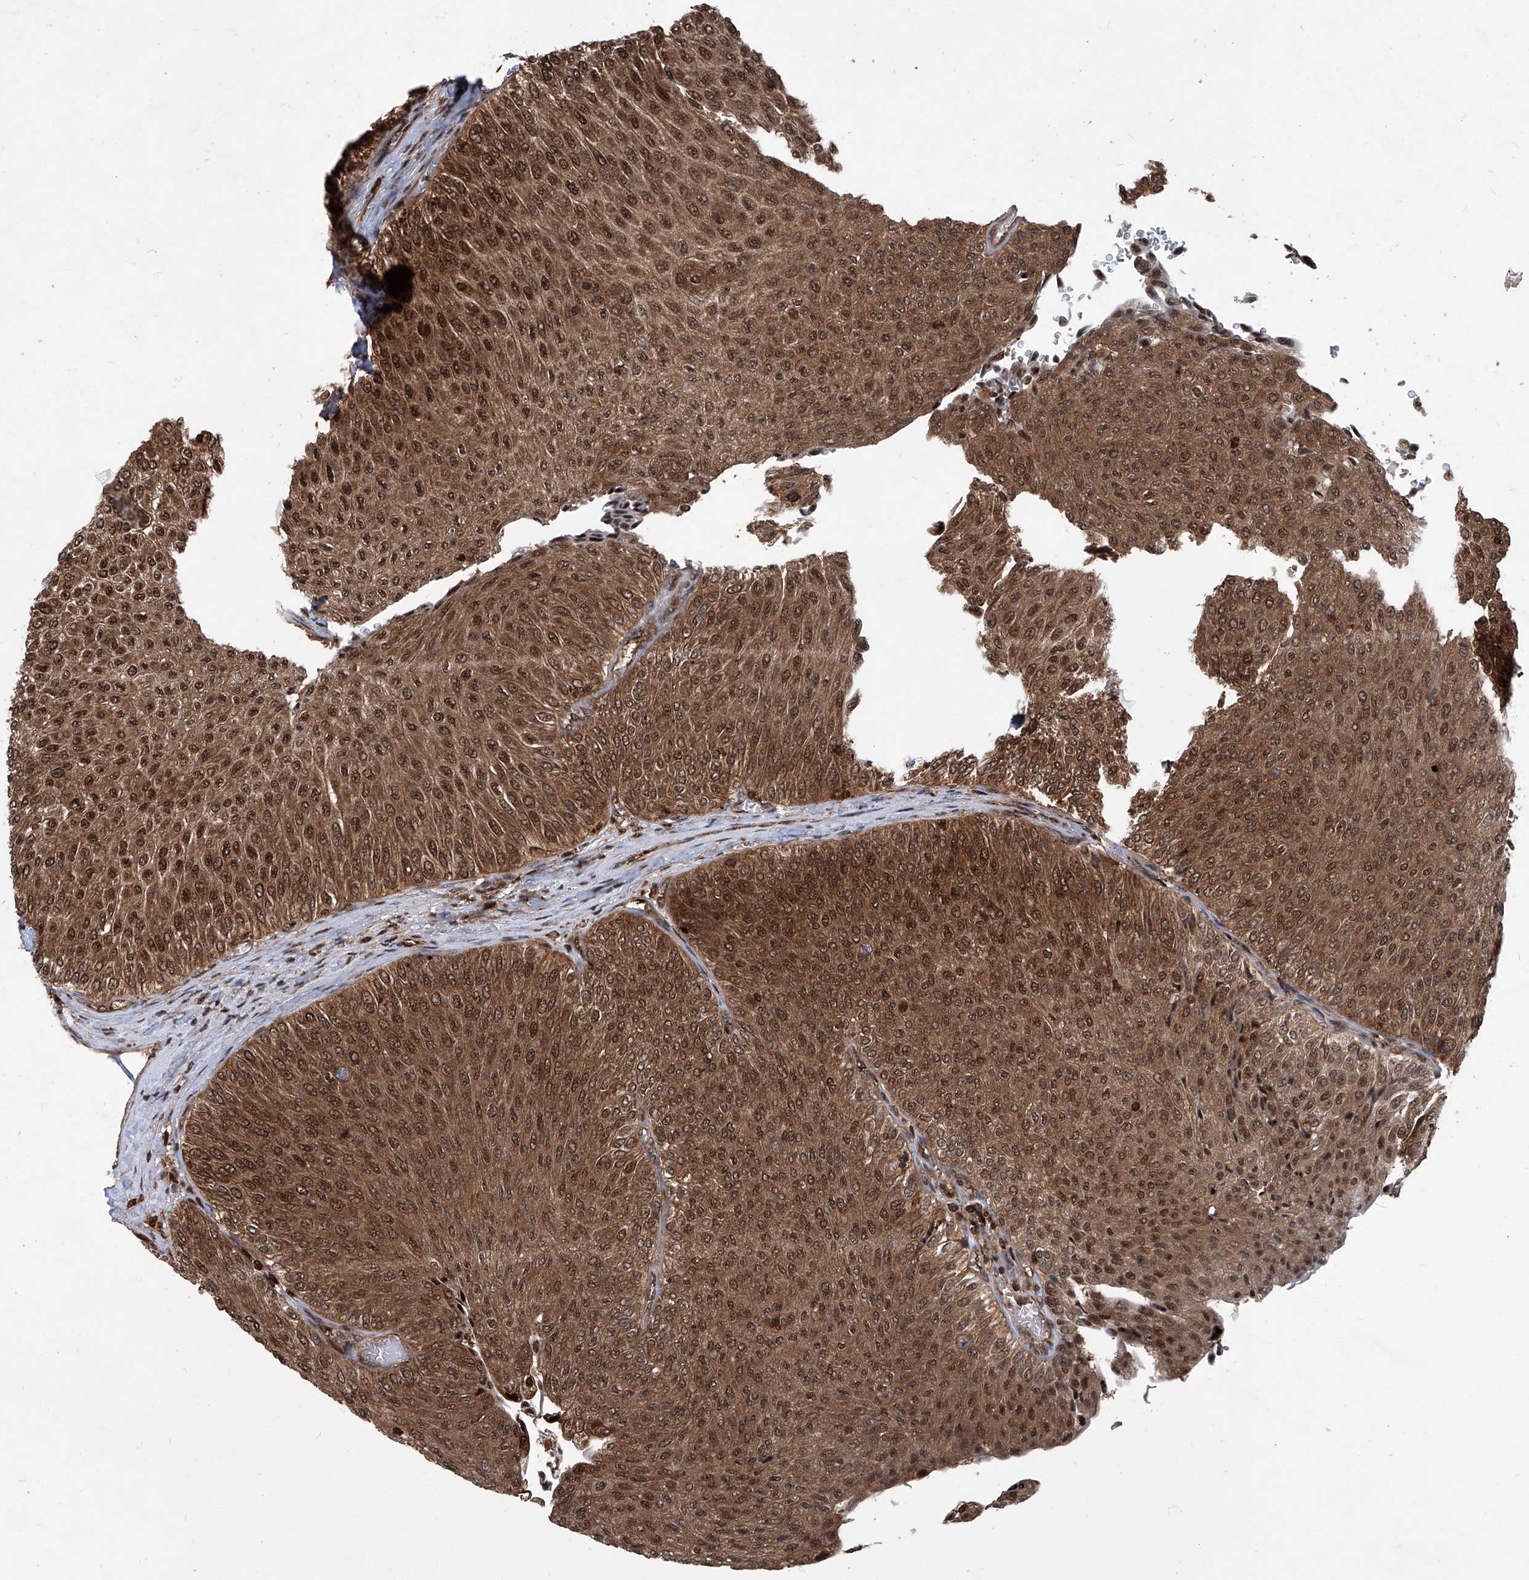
{"staining": {"intensity": "moderate", "quantity": ">75%", "location": "cytoplasmic/membranous,nuclear"}, "tissue": "urothelial cancer", "cell_type": "Tumor cells", "image_type": "cancer", "snomed": [{"axis": "morphology", "description": "Urothelial carcinoma, Low grade"}, {"axis": "topography", "description": "Urinary bladder"}], "caption": "Immunohistochemistry photomicrograph of human urothelial carcinoma (low-grade) stained for a protein (brown), which shows medium levels of moderate cytoplasmic/membranous and nuclear positivity in about >75% of tumor cells.", "gene": "PSMB1", "patient": {"sex": "male", "age": 78}}